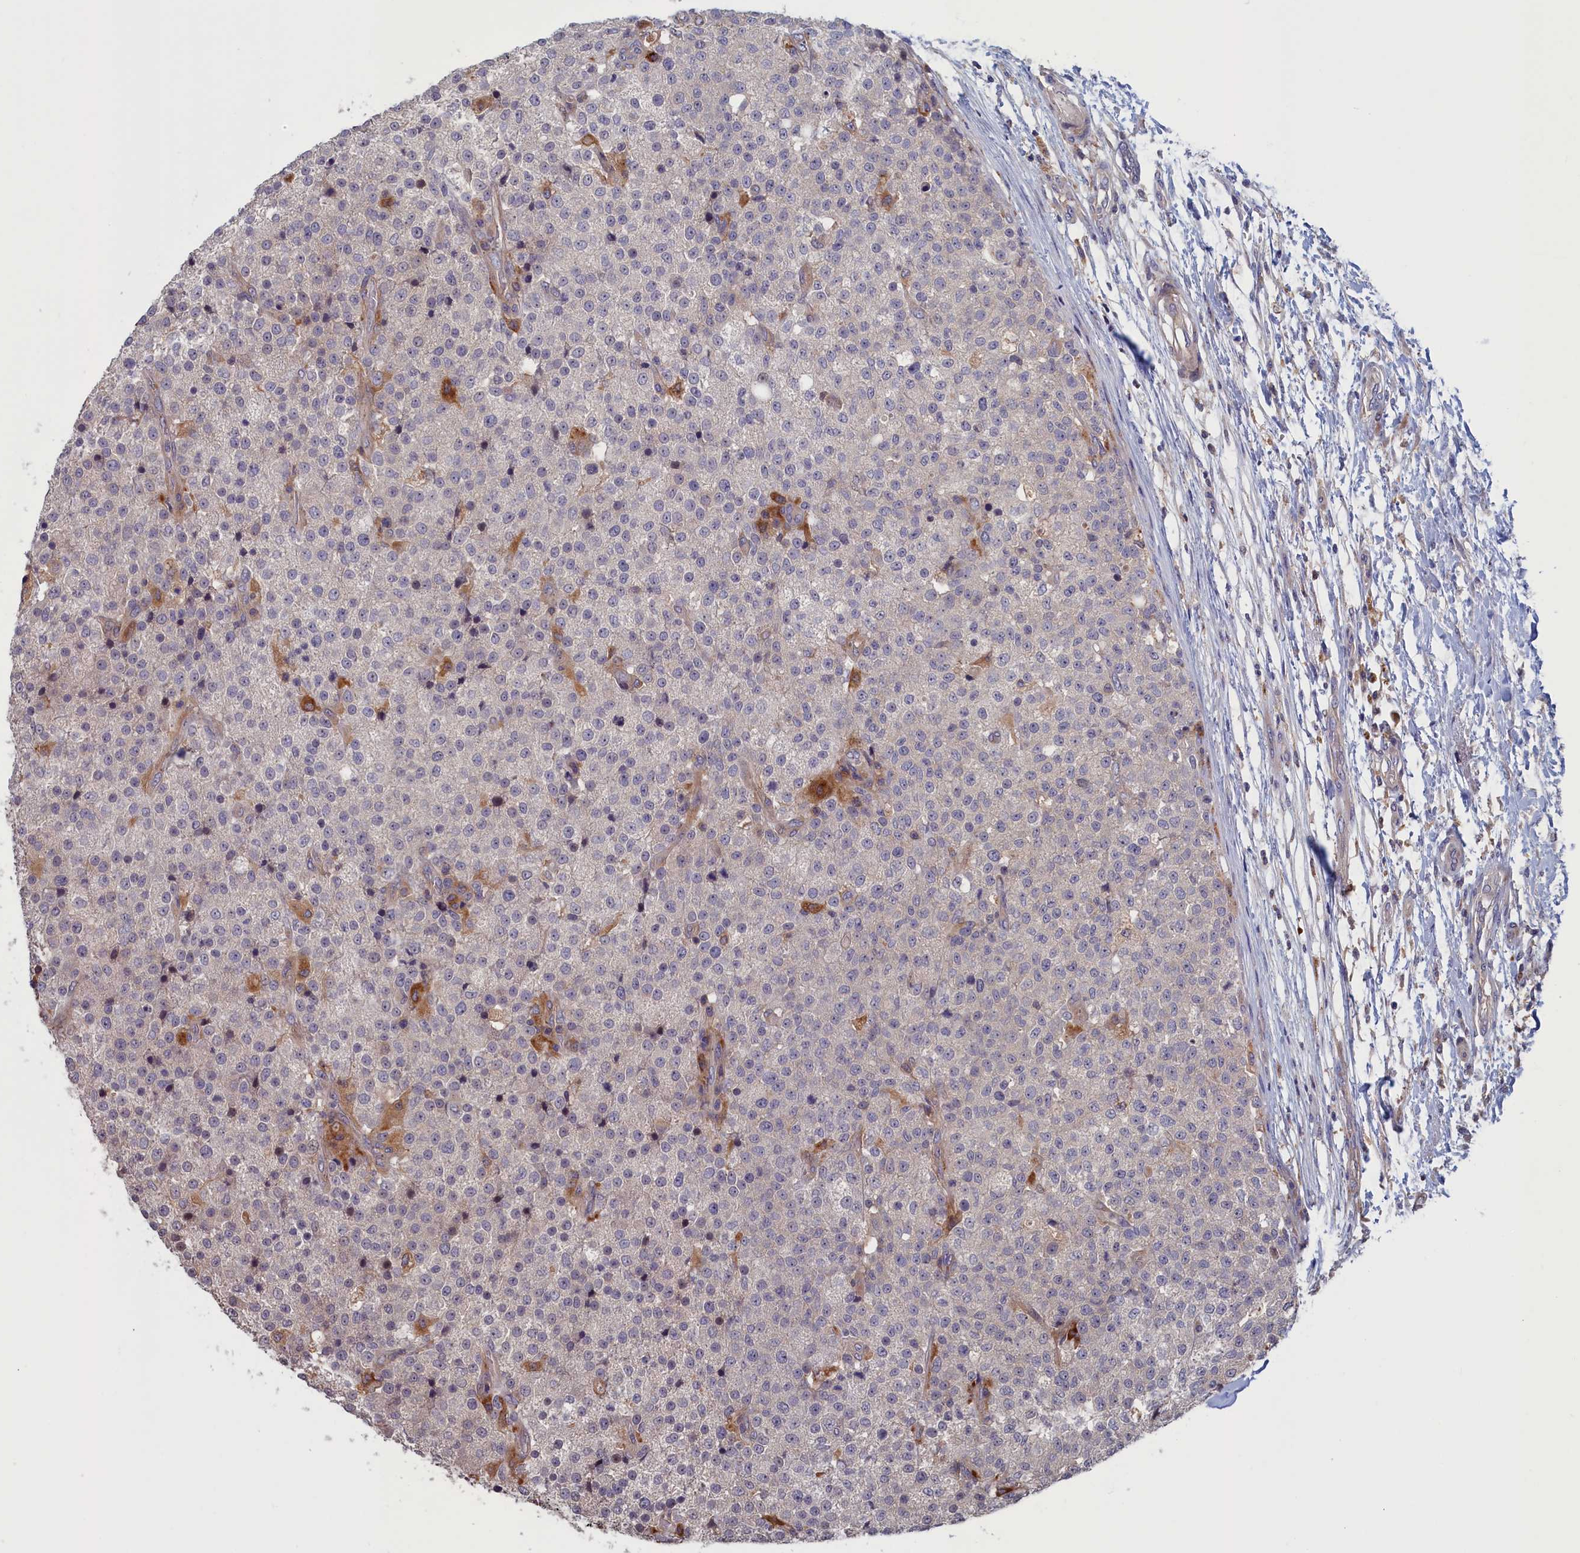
{"staining": {"intensity": "weak", "quantity": "<25%", "location": "cytoplasmic/membranous"}, "tissue": "testis cancer", "cell_type": "Tumor cells", "image_type": "cancer", "snomed": [{"axis": "morphology", "description": "Seminoma, NOS"}, {"axis": "topography", "description": "Testis"}], "caption": "An immunohistochemistry (IHC) histopathology image of seminoma (testis) is shown. There is no staining in tumor cells of seminoma (testis).", "gene": "CACTIN", "patient": {"sex": "male", "age": 59}}